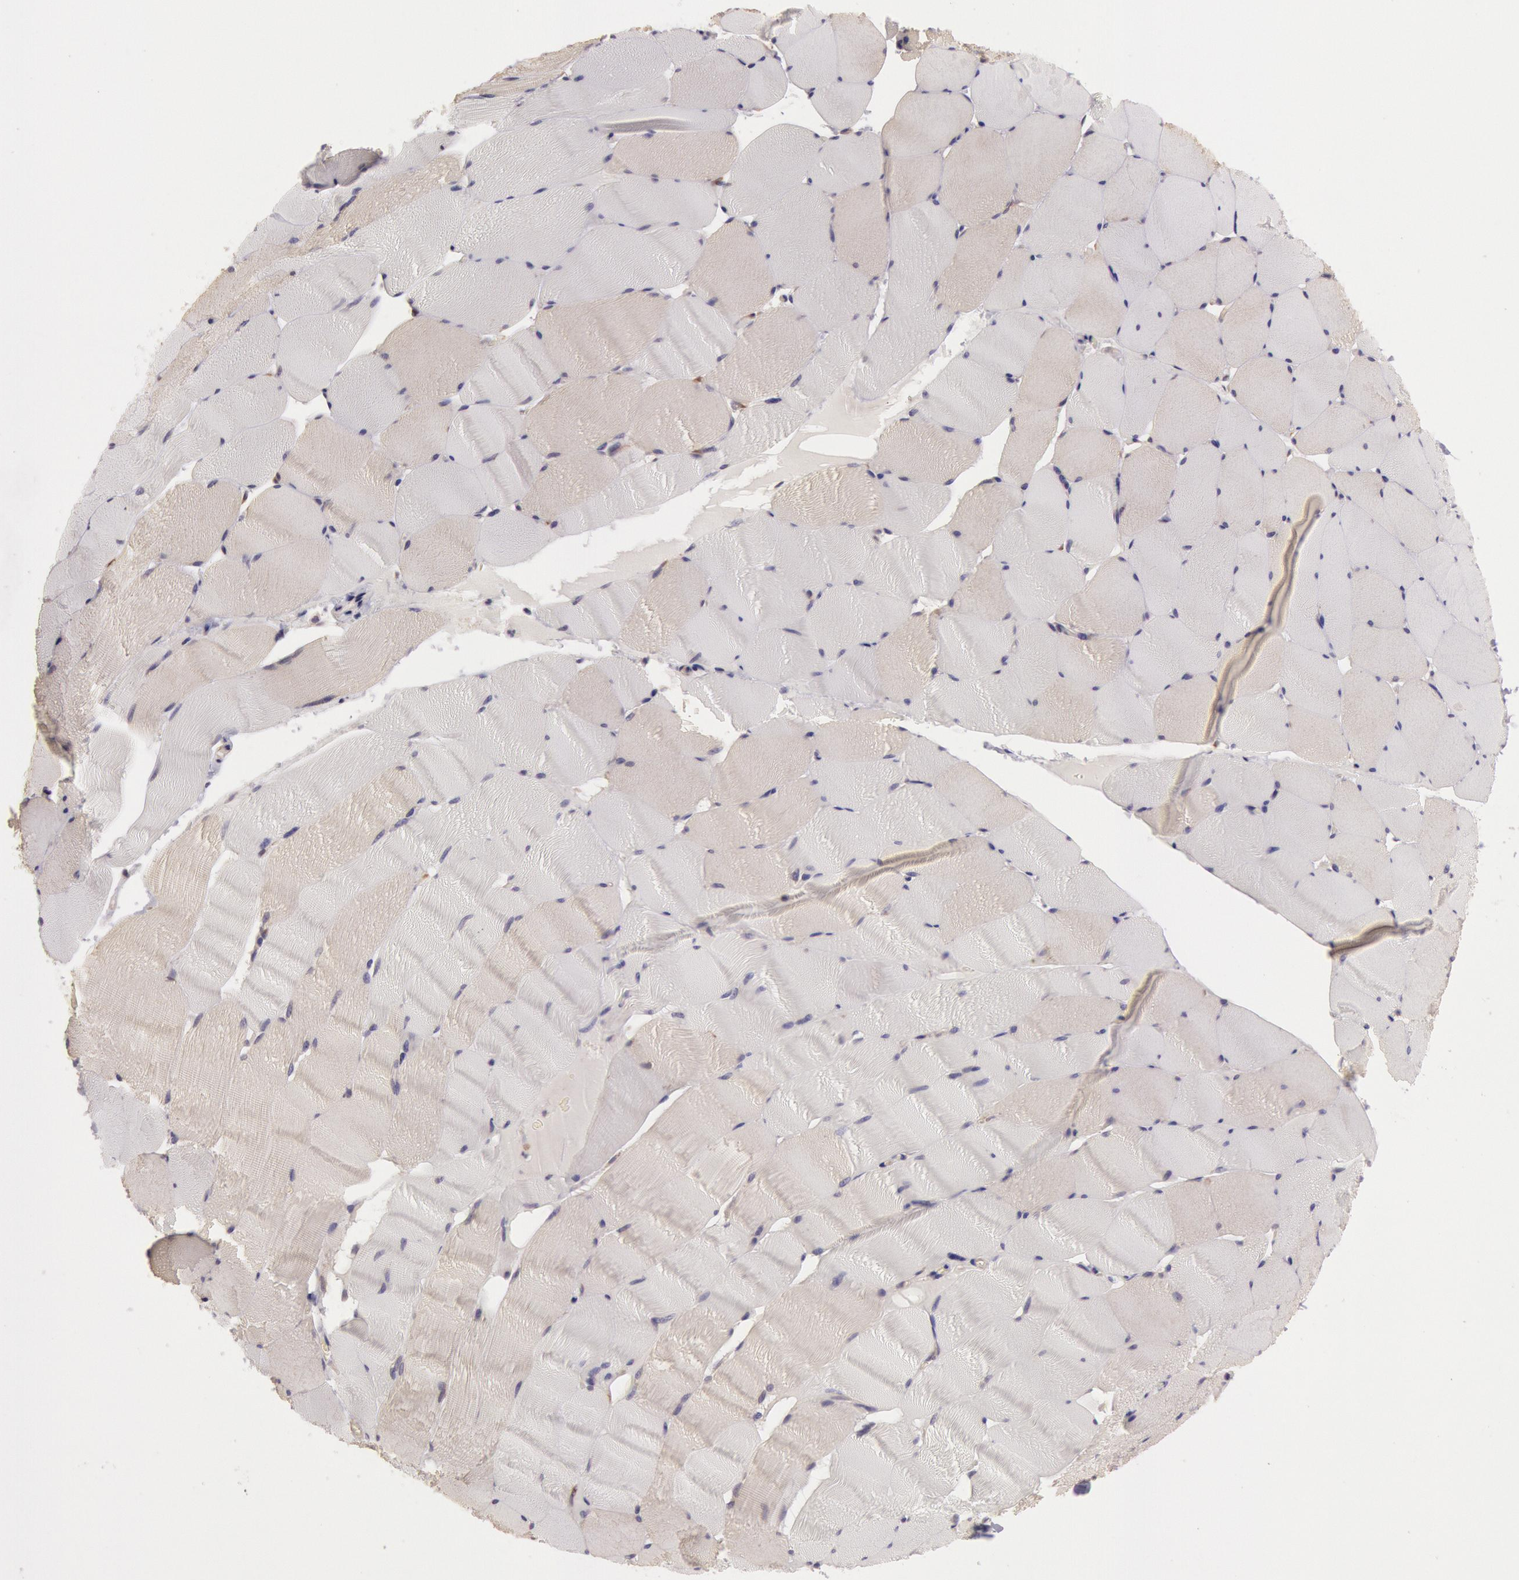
{"staining": {"intensity": "negative", "quantity": "none", "location": "none"}, "tissue": "skeletal muscle", "cell_type": "Myocytes", "image_type": "normal", "snomed": [{"axis": "morphology", "description": "Normal tissue, NOS"}, {"axis": "topography", "description": "Skeletal muscle"}], "caption": "The image reveals no significant staining in myocytes of skeletal muscle. (Stains: DAB IHC with hematoxylin counter stain, Microscopy: brightfield microscopy at high magnification).", "gene": "CHUK", "patient": {"sex": "male", "age": 62}}